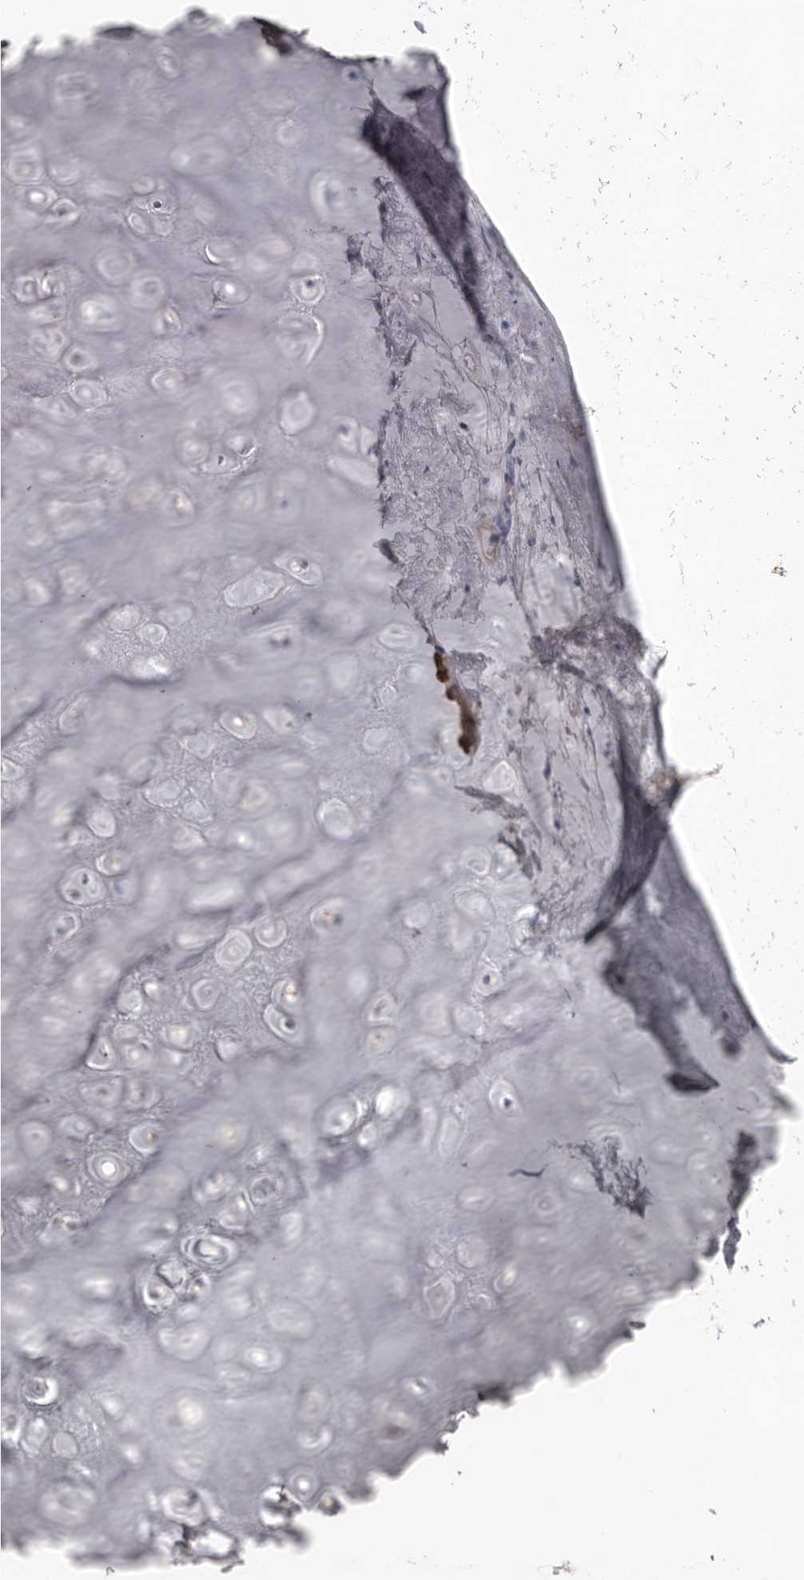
{"staining": {"intensity": "weak", "quantity": ">75%", "location": "cytoplasmic/membranous"}, "tissue": "adipose tissue", "cell_type": "Adipocytes", "image_type": "normal", "snomed": [{"axis": "morphology", "description": "Normal tissue, NOS"}, {"axis": "morphology", "description": "Basal cell carcinoma"}, {"axis": "topography", "description": "Skin"}], "caption": "A histopathology image of human adipose tissue stained for a protein demonstrates weak cytoplasmic/membranous brown staining in adipocytes. (brown staining indicates protein expression, while blue staining denotes nuclei).", "gene": "TGM2", "patient": {"sex": "female", "age": 89}}